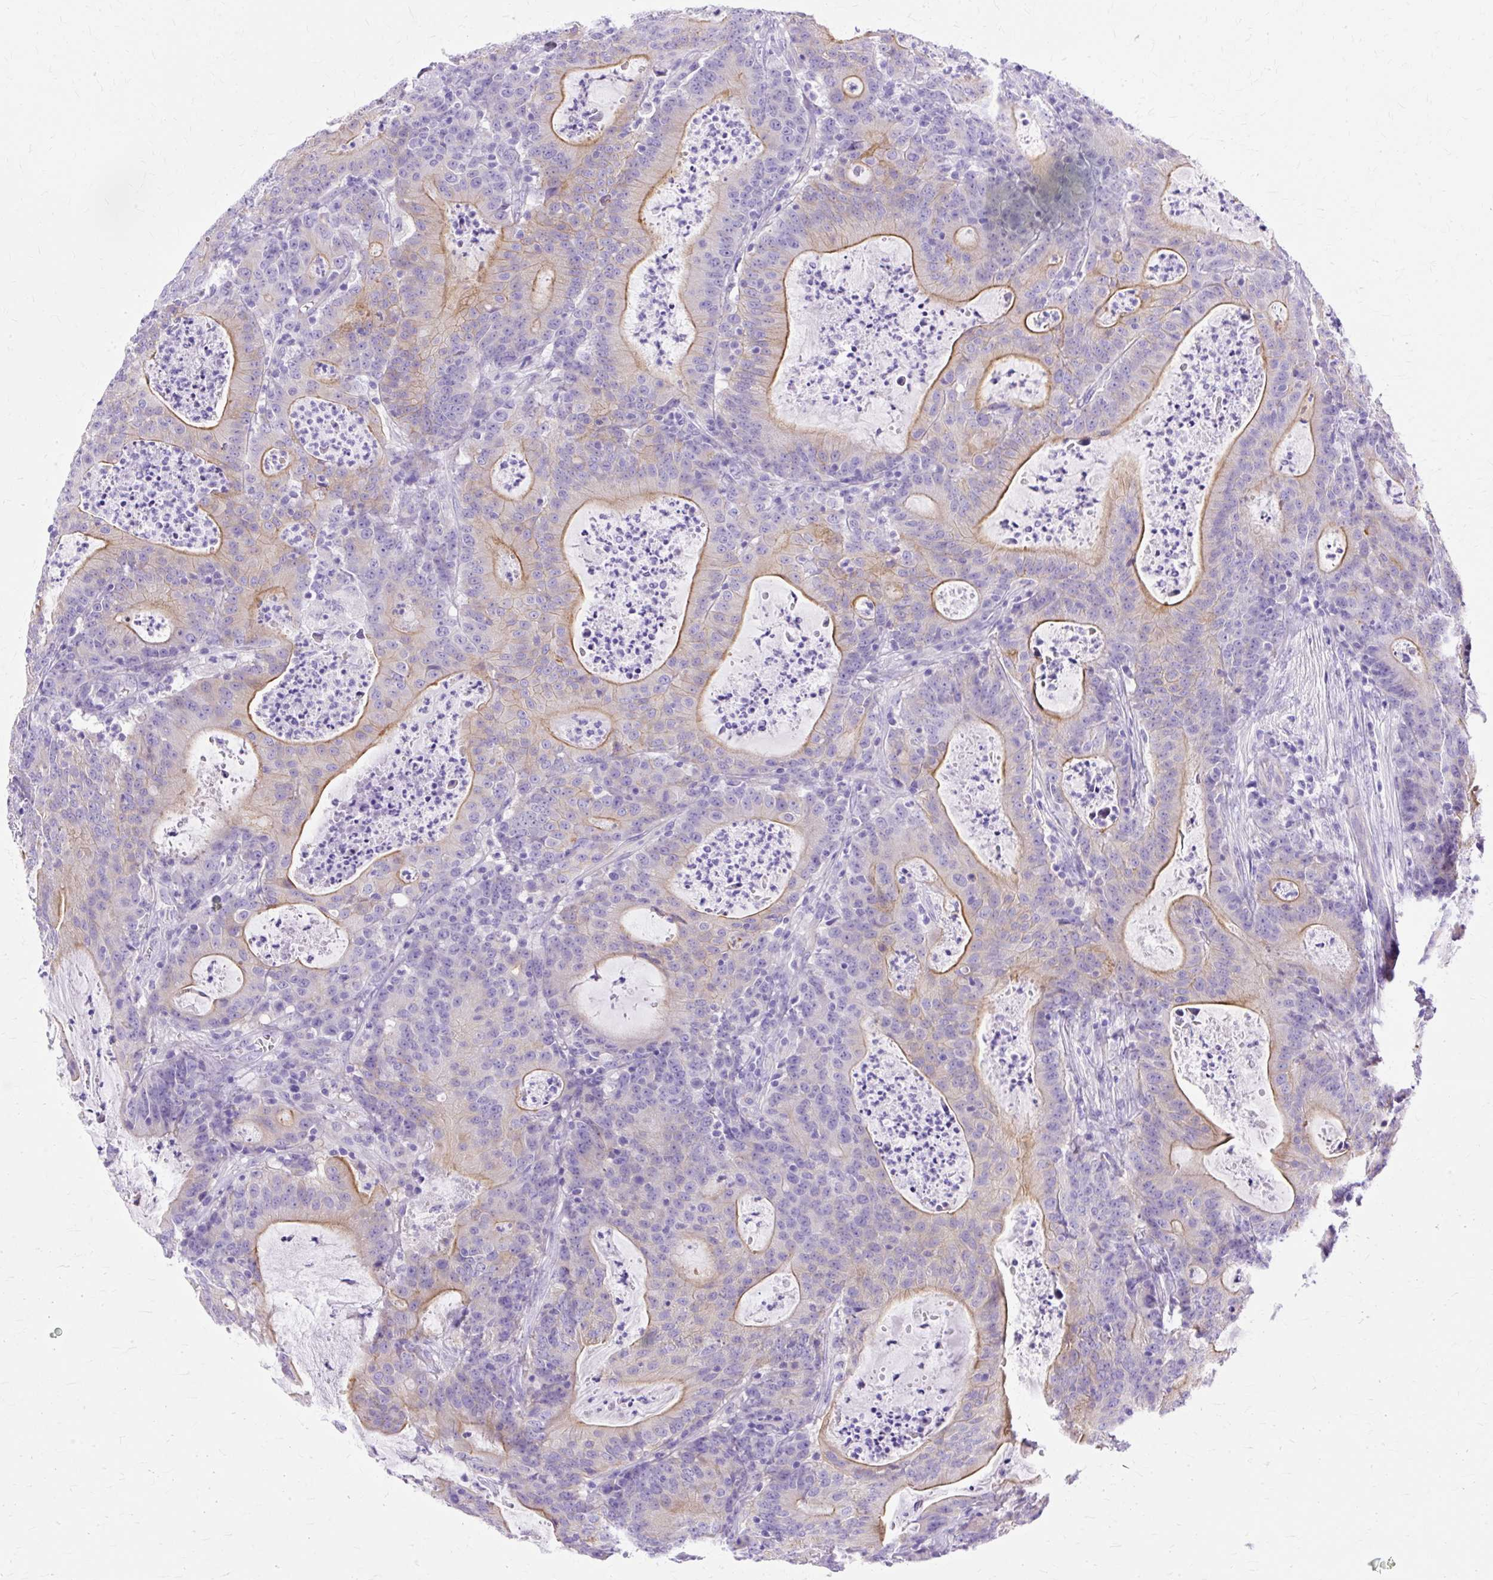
{"staining": {"intensity": "moderate", "quantity": "<25%", "location": "cytoplasmic/membranous"}, "tissue": "colorectal cancer", "cell_type": "Tumor cells", "image_type": "cancer", "snomed": [{"axis": "morphology", "description": "Adenocarcinoma, NOS"}, {"axis": "topography", "description": "Colon"}], "caption": "Brown immunohistochemical staining in colorectal cancer reveals moderate cytoplasmic/membranous expression in about <25% of tumor cells. The protein is stained brown, and the nuclei are stained in blue (DAB IHC with brightfield microscopy, high magnification).", "gene": "MYO6", "patient": {"sex": "male", "age": 83}}